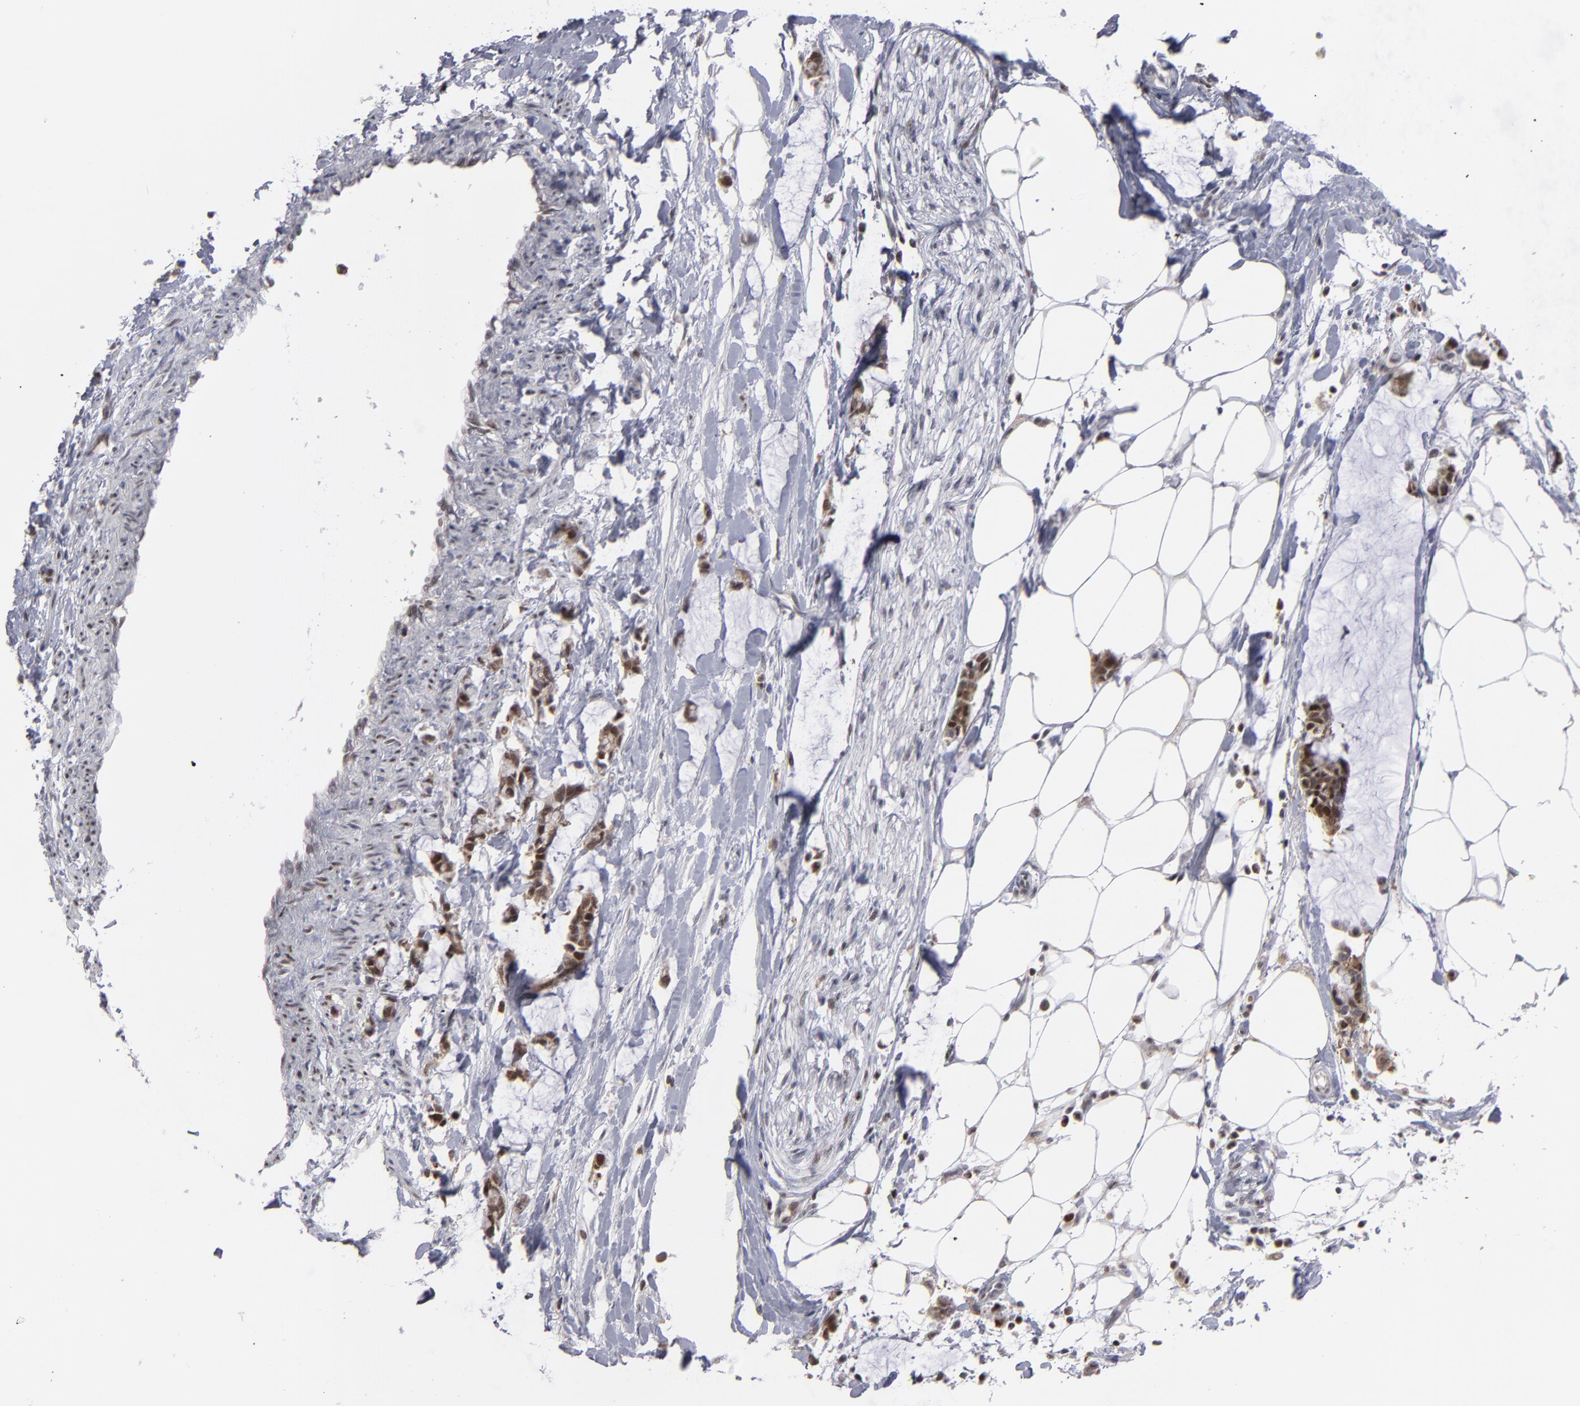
{"staining": {"intensity": "moderate", "quantity": ">75%", "location": "cytoplasmic/membranous,nuclear"}, "tissue": "colorectal cancer", "cell_type": "Tumor cells", "image_type": "cancer", "snomed": [{"axis": "morphology", "description": "Normal tissue, NOS"}, {"axis": "morphology", "description": "Adenocarcinoma, NOS"}, {"axis": "topography", "description": "Colon"}, {"axis": "topography", "description": "Peripheral nerve tissue"}], "caption": "A photomicrograph of human colorectal cancer stained for a protein displays moderate cytoplasmic/membranous and nuclear brown staining in tumor cells. Using DAB (brown) and hematoxylin (blue) stains, captured at high magnification using brightfield microscopy.", "gene": "GSR", "patient": {"sex": "male", "age": 14}}